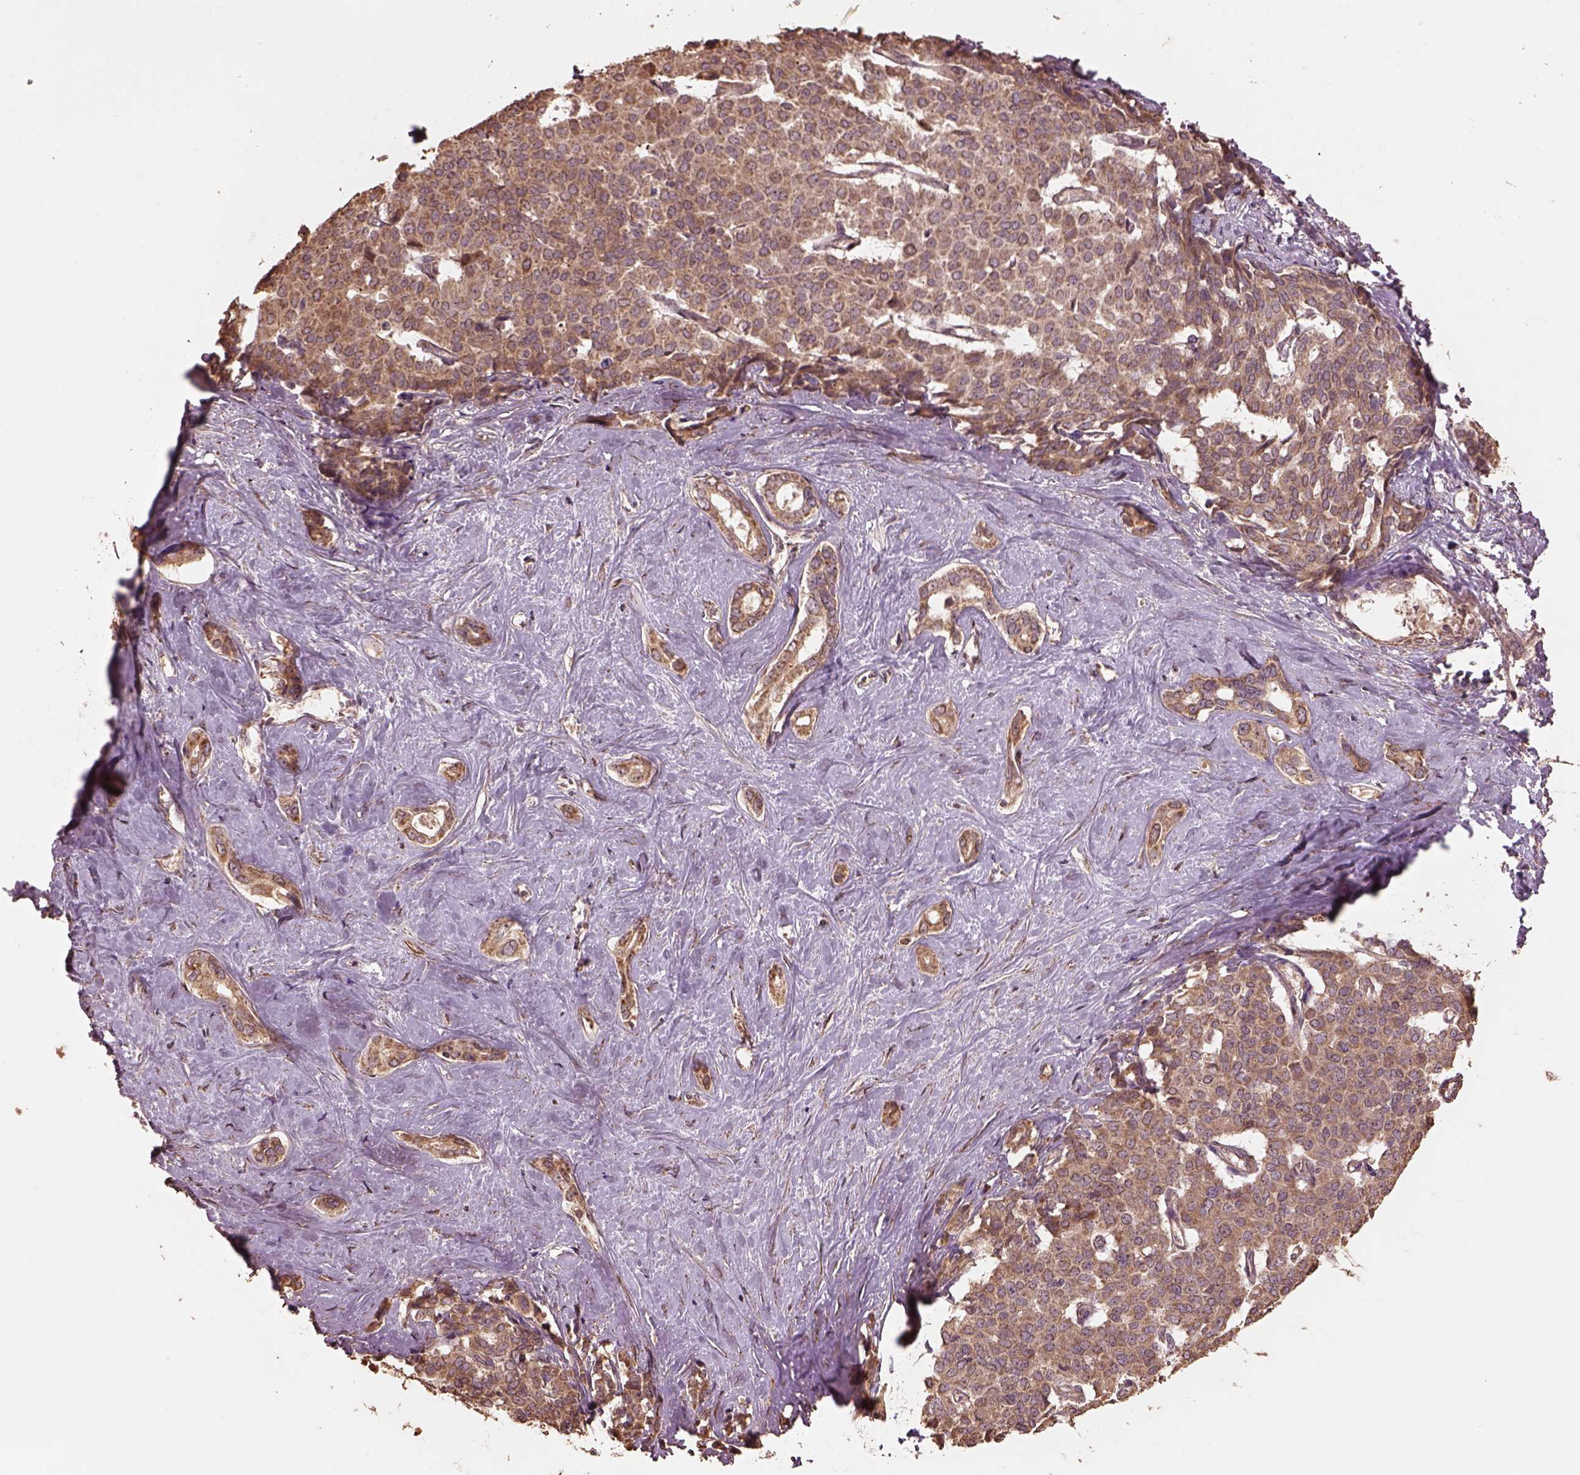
{"staining": {"intensity": "moderate", "quantity": ">75%", "location": "cytoplasmic/membranous"}, "tissue": "liver cancer", "cell_type": "Tumor cells", "image_type": "cancer", "snomed": [{"axis": "morphology", "description": "Cholangiocarcinoma"}, {"axis": "topography", "description": "Liver"}], "caption": "Liver cancer (cholangiocarcinoma) tissue shows moderate cytoplasmic/membranous positivity in approximately >75% of tumor cells (Stains: DAB in brown, nuclei in blue, Microscopy: brightfield microscopy at high magnification).", "gene": "METTL4", "patient": {"sex": "female", "age": 47}}